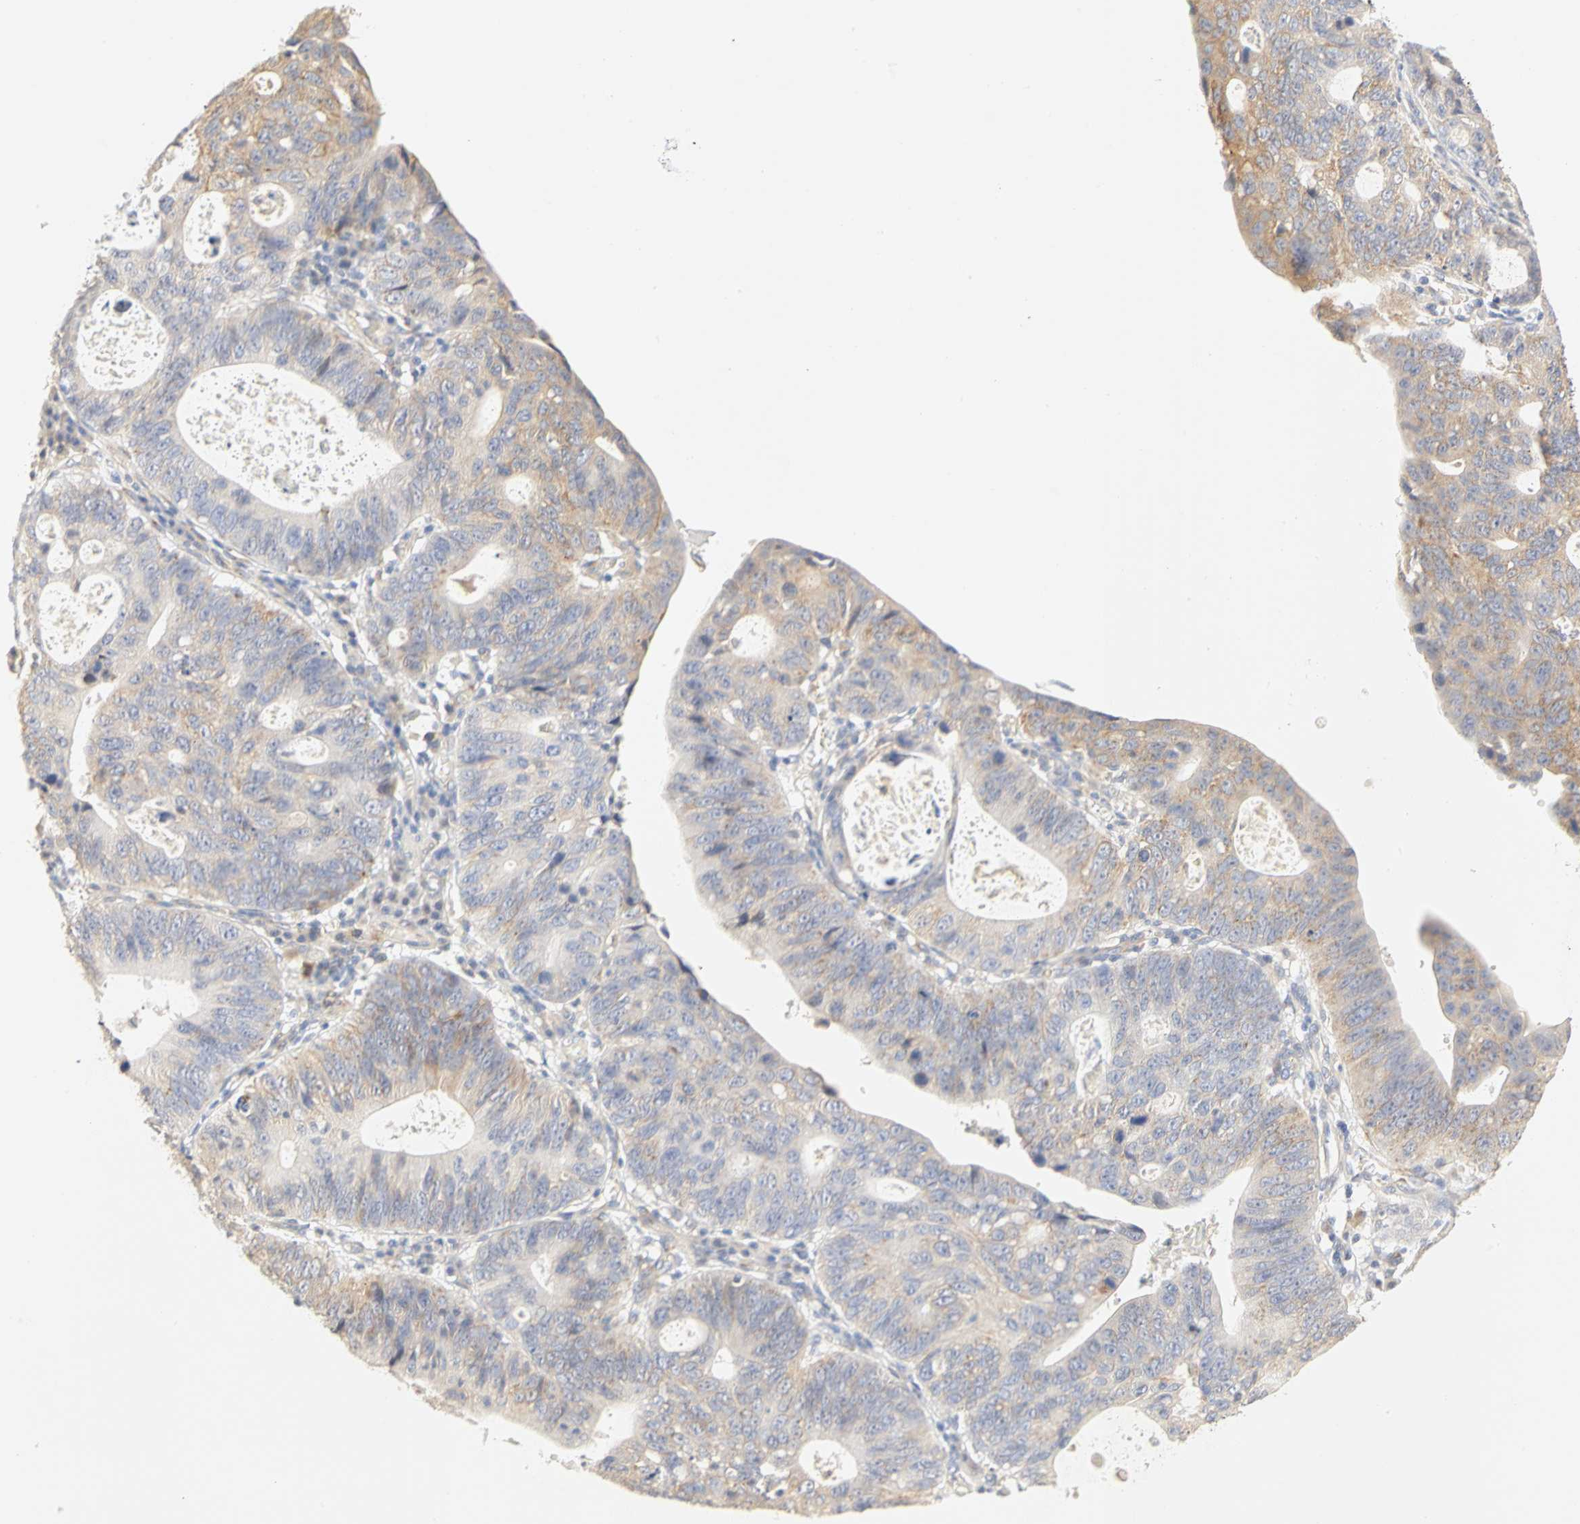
{"staining": {"intensity": "moderate", "quantity": ">75%", "location": "cytoplasmic/membranous"}, "tissue": "stomach cancer", "cell_type": "Tumor cells", "image_type": "cancer", "snomed": [{"axis": "morphology", "description": "Adenocarcinoma, NOS"}, {"axis": "topography", "description": "Stomach"}], "caption": "Adenocarcinoma (stomach) stained with a protein marker demonstrates moderate staining in tumor cells.", "gene": "GNRH2", "patient": {"sex": "male", "age": 59}}